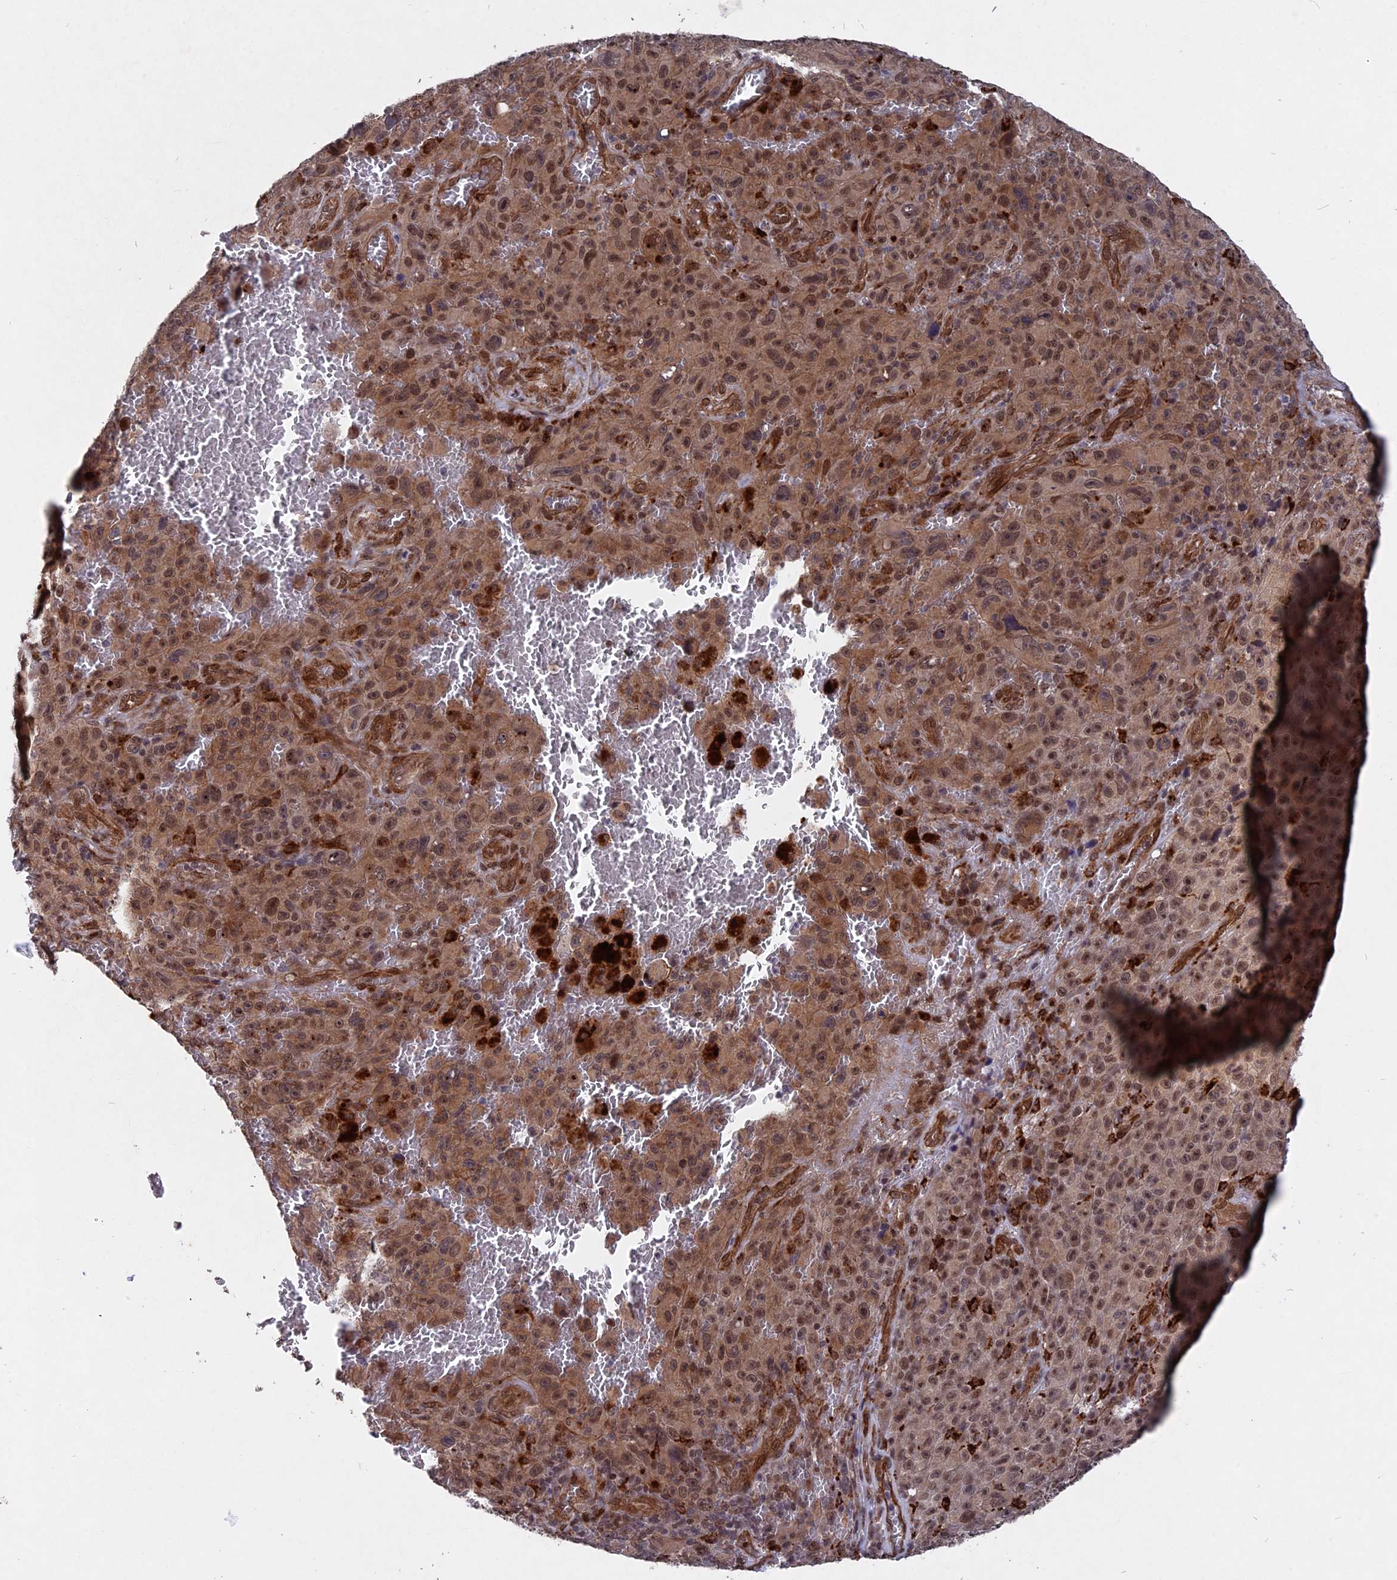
{"staining": {"intensity": "moderate", "quantity": ">75%", "location": "cytoplasmic/membranous,nuclear"}, "tissue": "melanoma", "cell_type": "Tumor cells", "image_type": "cancer", "snomed": [{"axis": "morphology", "description": "Malignant melanoma, NOS"}, {"axis": "topography", "description": "Skin"}], "caption": "High-power microscopy captured an immunohistochemistry (IHC) photomicrograph of melanoma, revealing moderate cytoplasmic/membranous and nuclear expression in about >75% of tumor cells.", "gene": "NOSIP", "patient": {"sex": "female", "age": 82}}